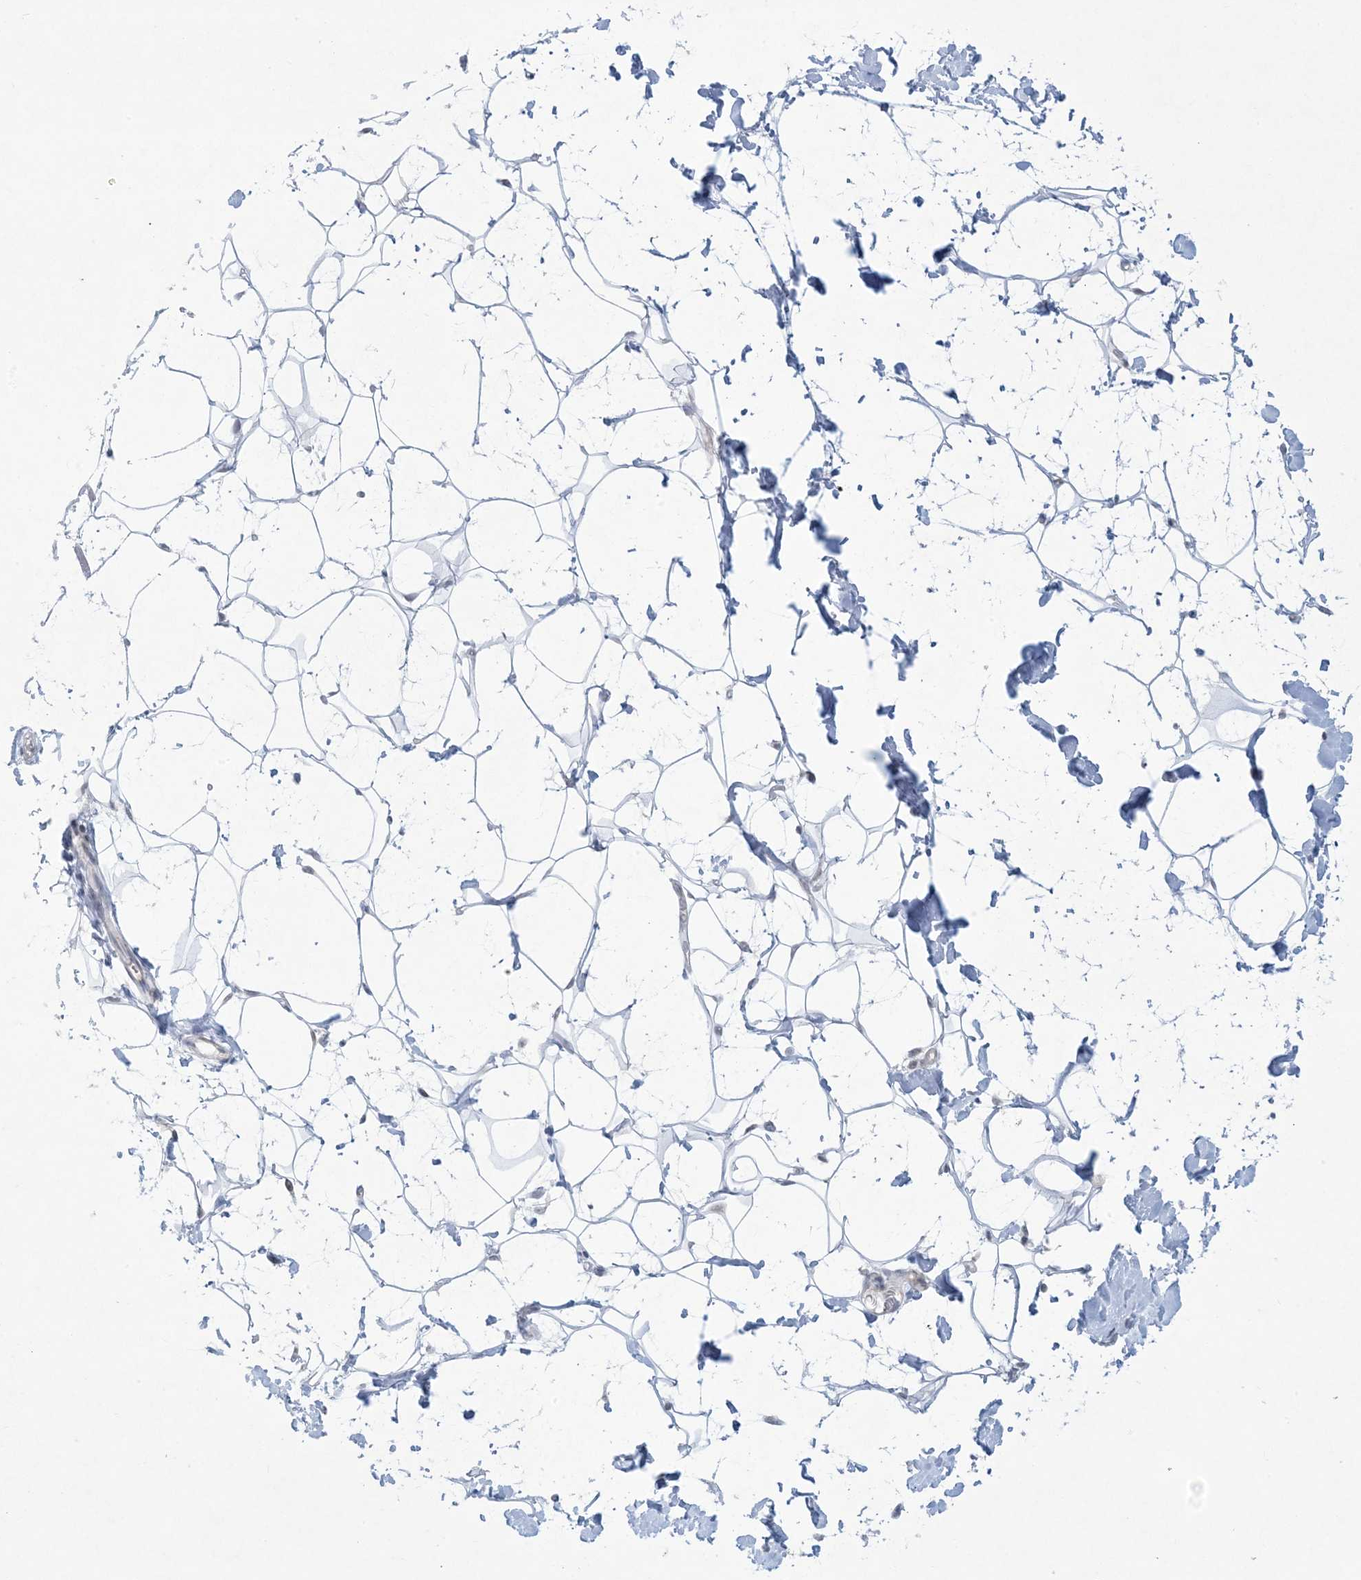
{"staining": {"intensity": "negative", "quantity": "none", "location": "none"}, "tissue": "adipose tissue", "cell_type": "Adipocytes", "image_type": "normal", "snomed": [{"axis": "morphology", "description": "Normal tissue, NOS"}, {"axis": "topography", "description": "Breast"}], "caption": "DAB immunohistochemical staining of normal adipose tissue exhibits no significant staining in adipocytes.", "gene": "HOMEZ", "patient": {"sex": "female", "age": 26}}